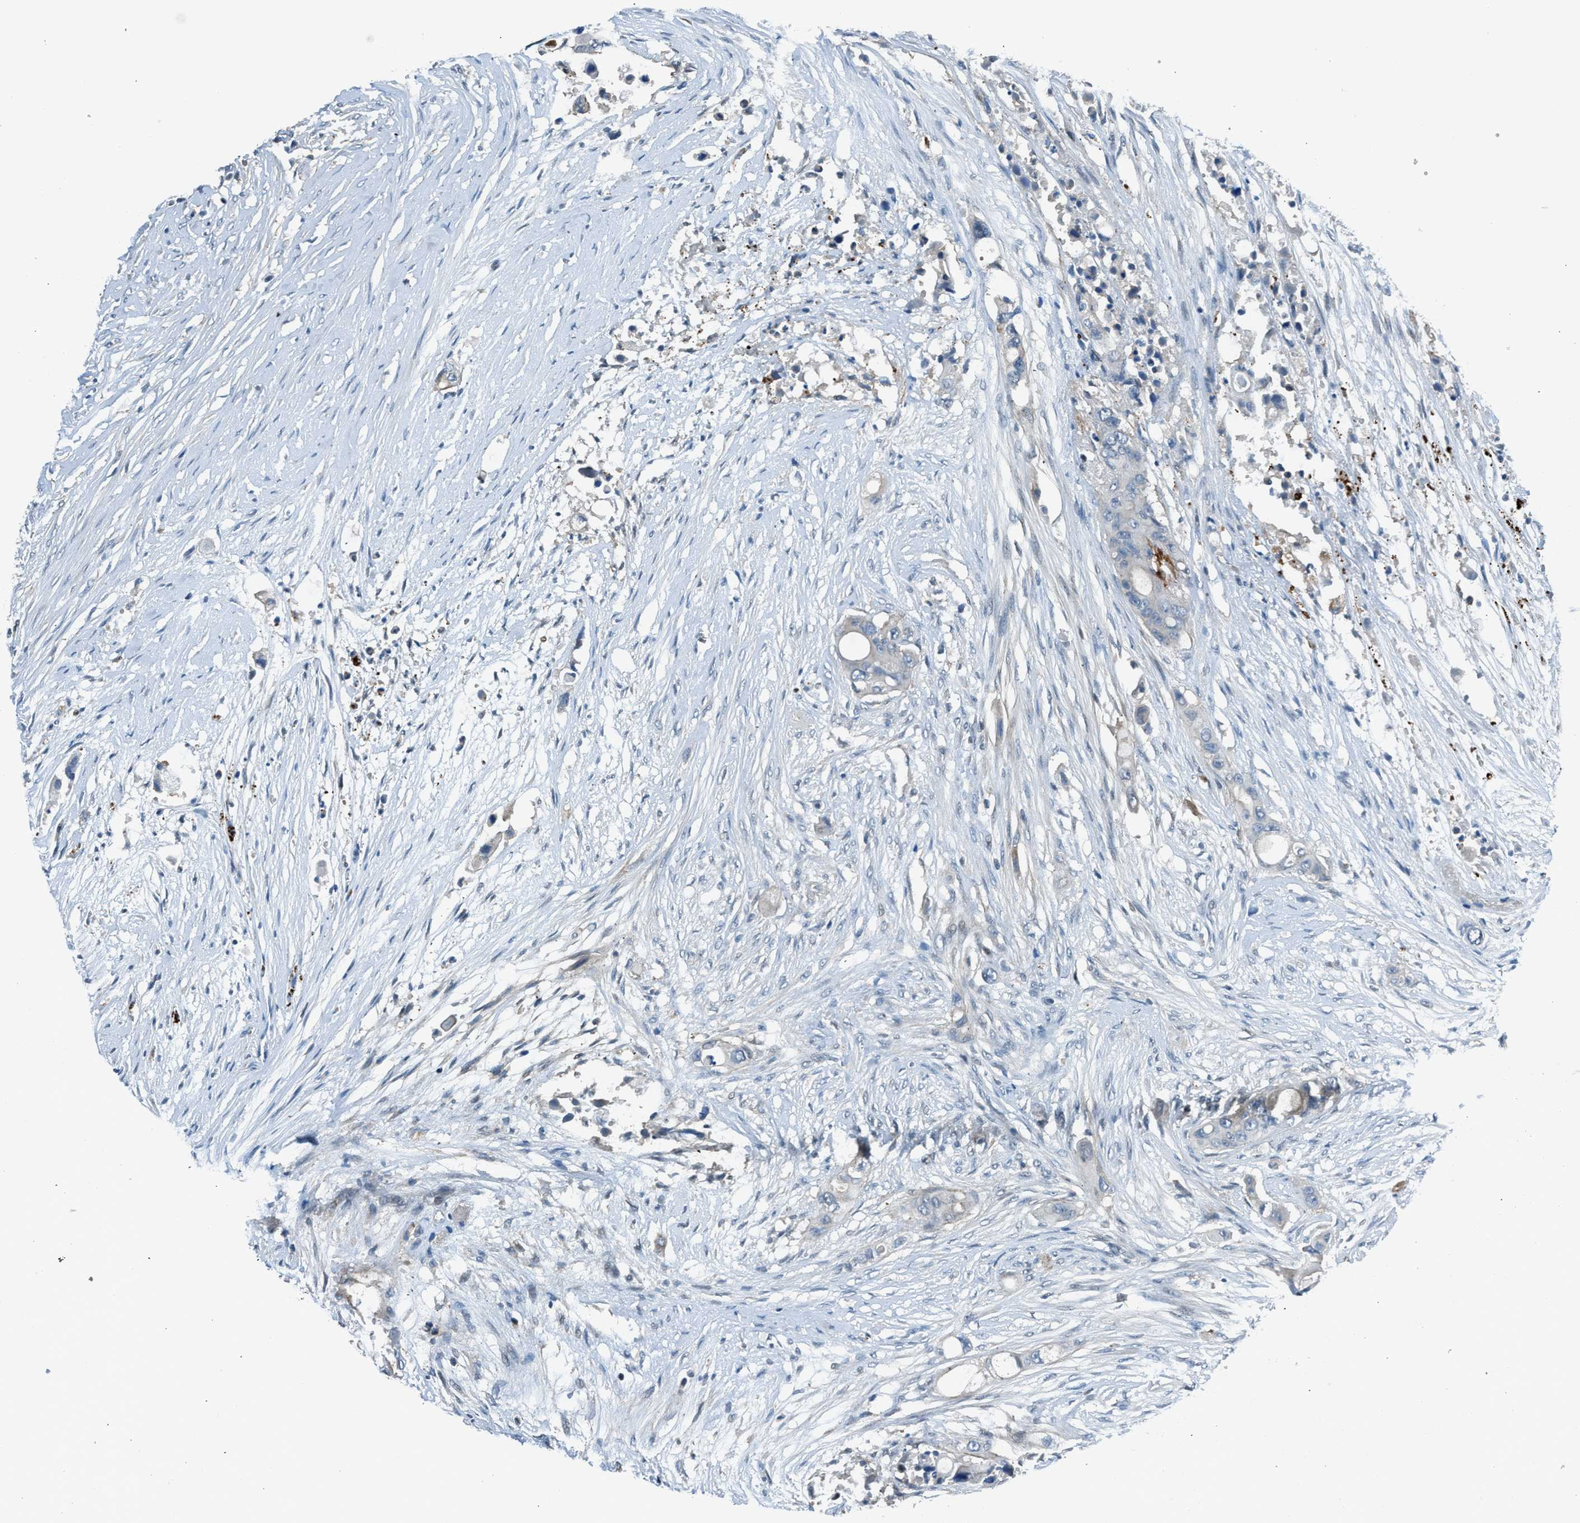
{"staining": {"intensity": "weak", "quantity": "<25%", "location": "cytoplasmic/membranous"}, "tissue": "colorectal cancer", "cell_type": "Tumor cells", "image_type": "cancer", "snomed": [{"axis": "morphology", "description": "Adenocarcinoma, NOS"}, {"axis": "topography", "description": "Colon"}], "caption": "A histopathology image of colorectal cancer (adenocarcinoma) stained for a protein demonstrates no brown staining in tumor cells. (DAB immunohistochemistry with hematoxylin counter stain).", "gene": "LMLN", "patient": {"sex": "female", "age": 57}}